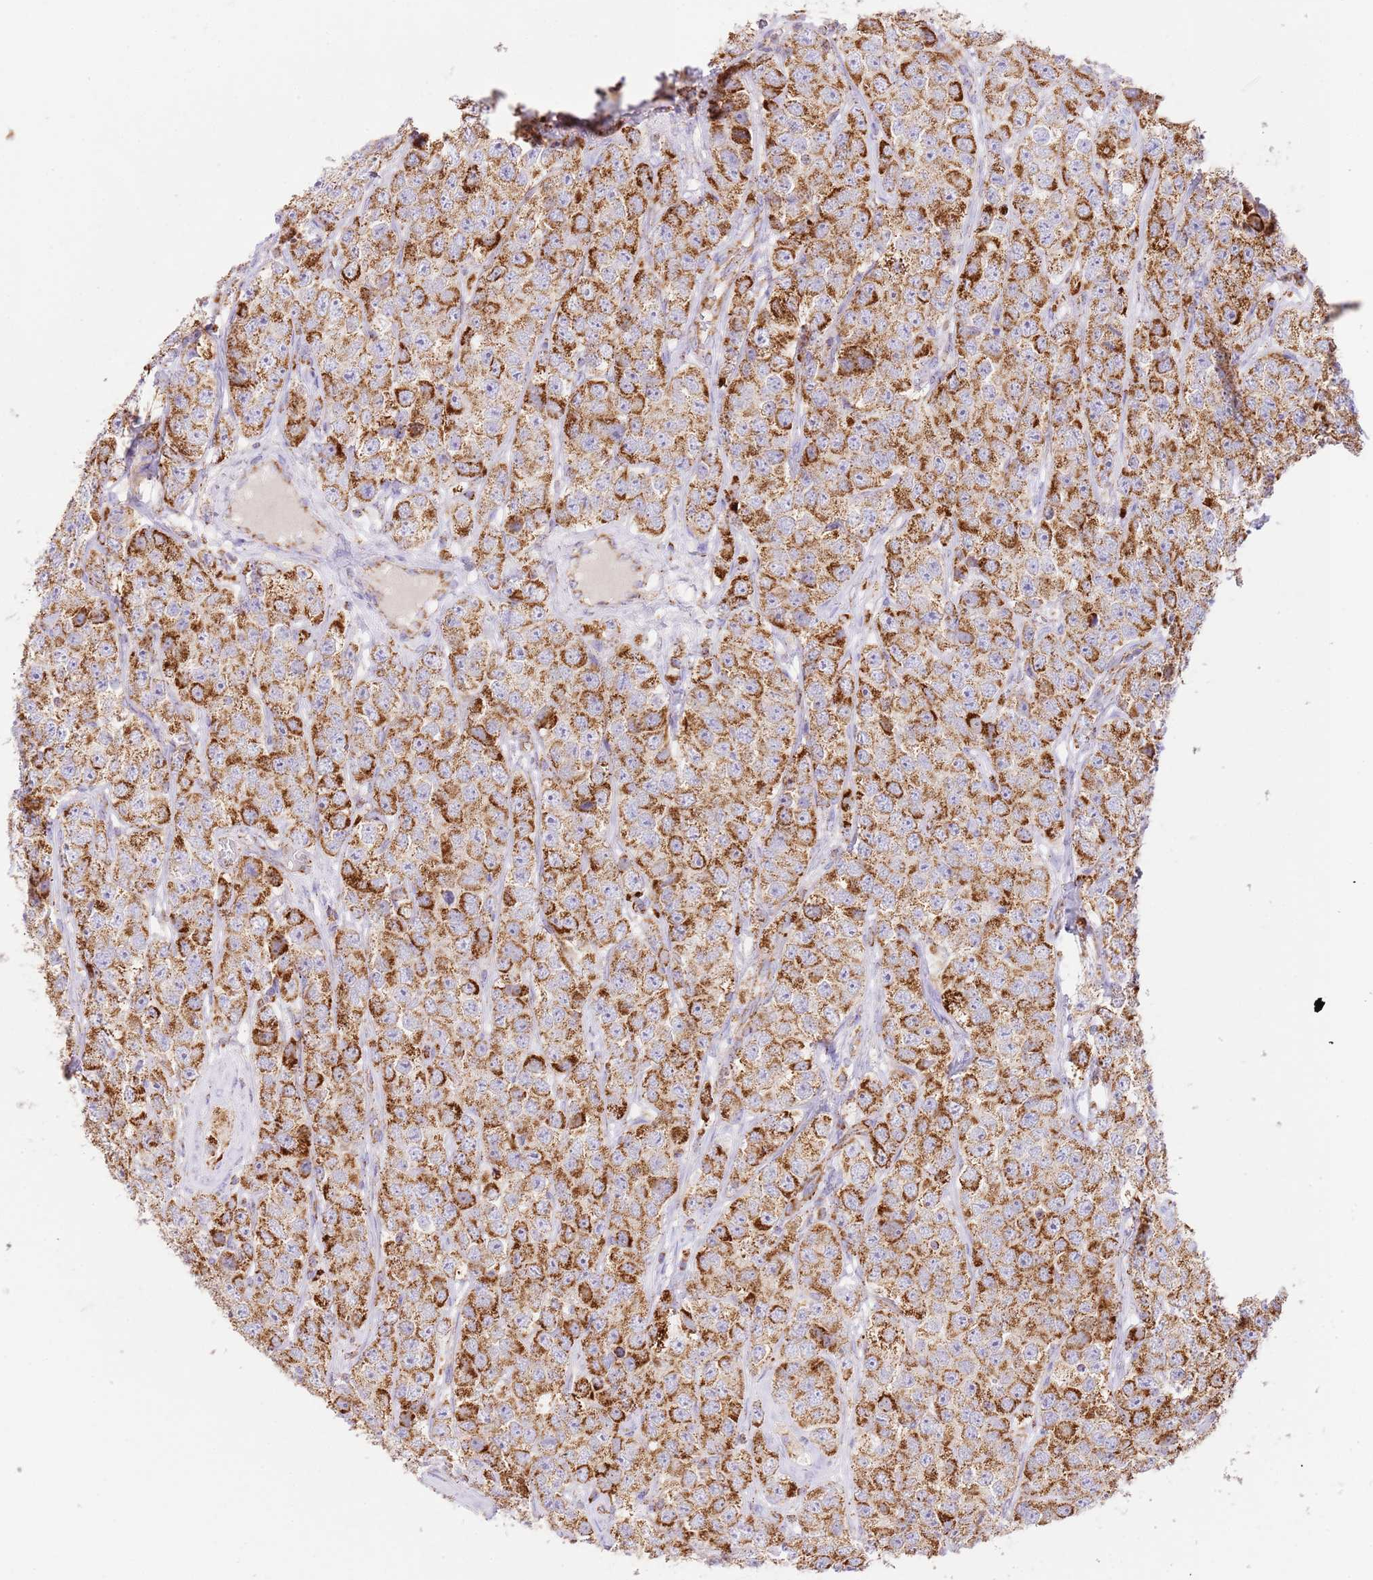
{"staining": {"intensity": "strong", "quantity": ">75%", "location": "cytoplasmic/membranous"}, "tissue": "testis cancer", "cell_type": "Tumor cells", "image_type": "cancer", "snomed": [{"axis": "morphology", "description": "Seminoma, NOS"}, {"axis": "topography", "description": "Testis"}], "caption": "Strong cytoplasmic/membranous staining is appreciated in about >75% of tumor cells in testis cancer. Immunohistochemistry stains the protein in brown and the nuclei are stained blue.", "gene": "ZBTB39", "patient": {"sex": "male", "age": 28}}